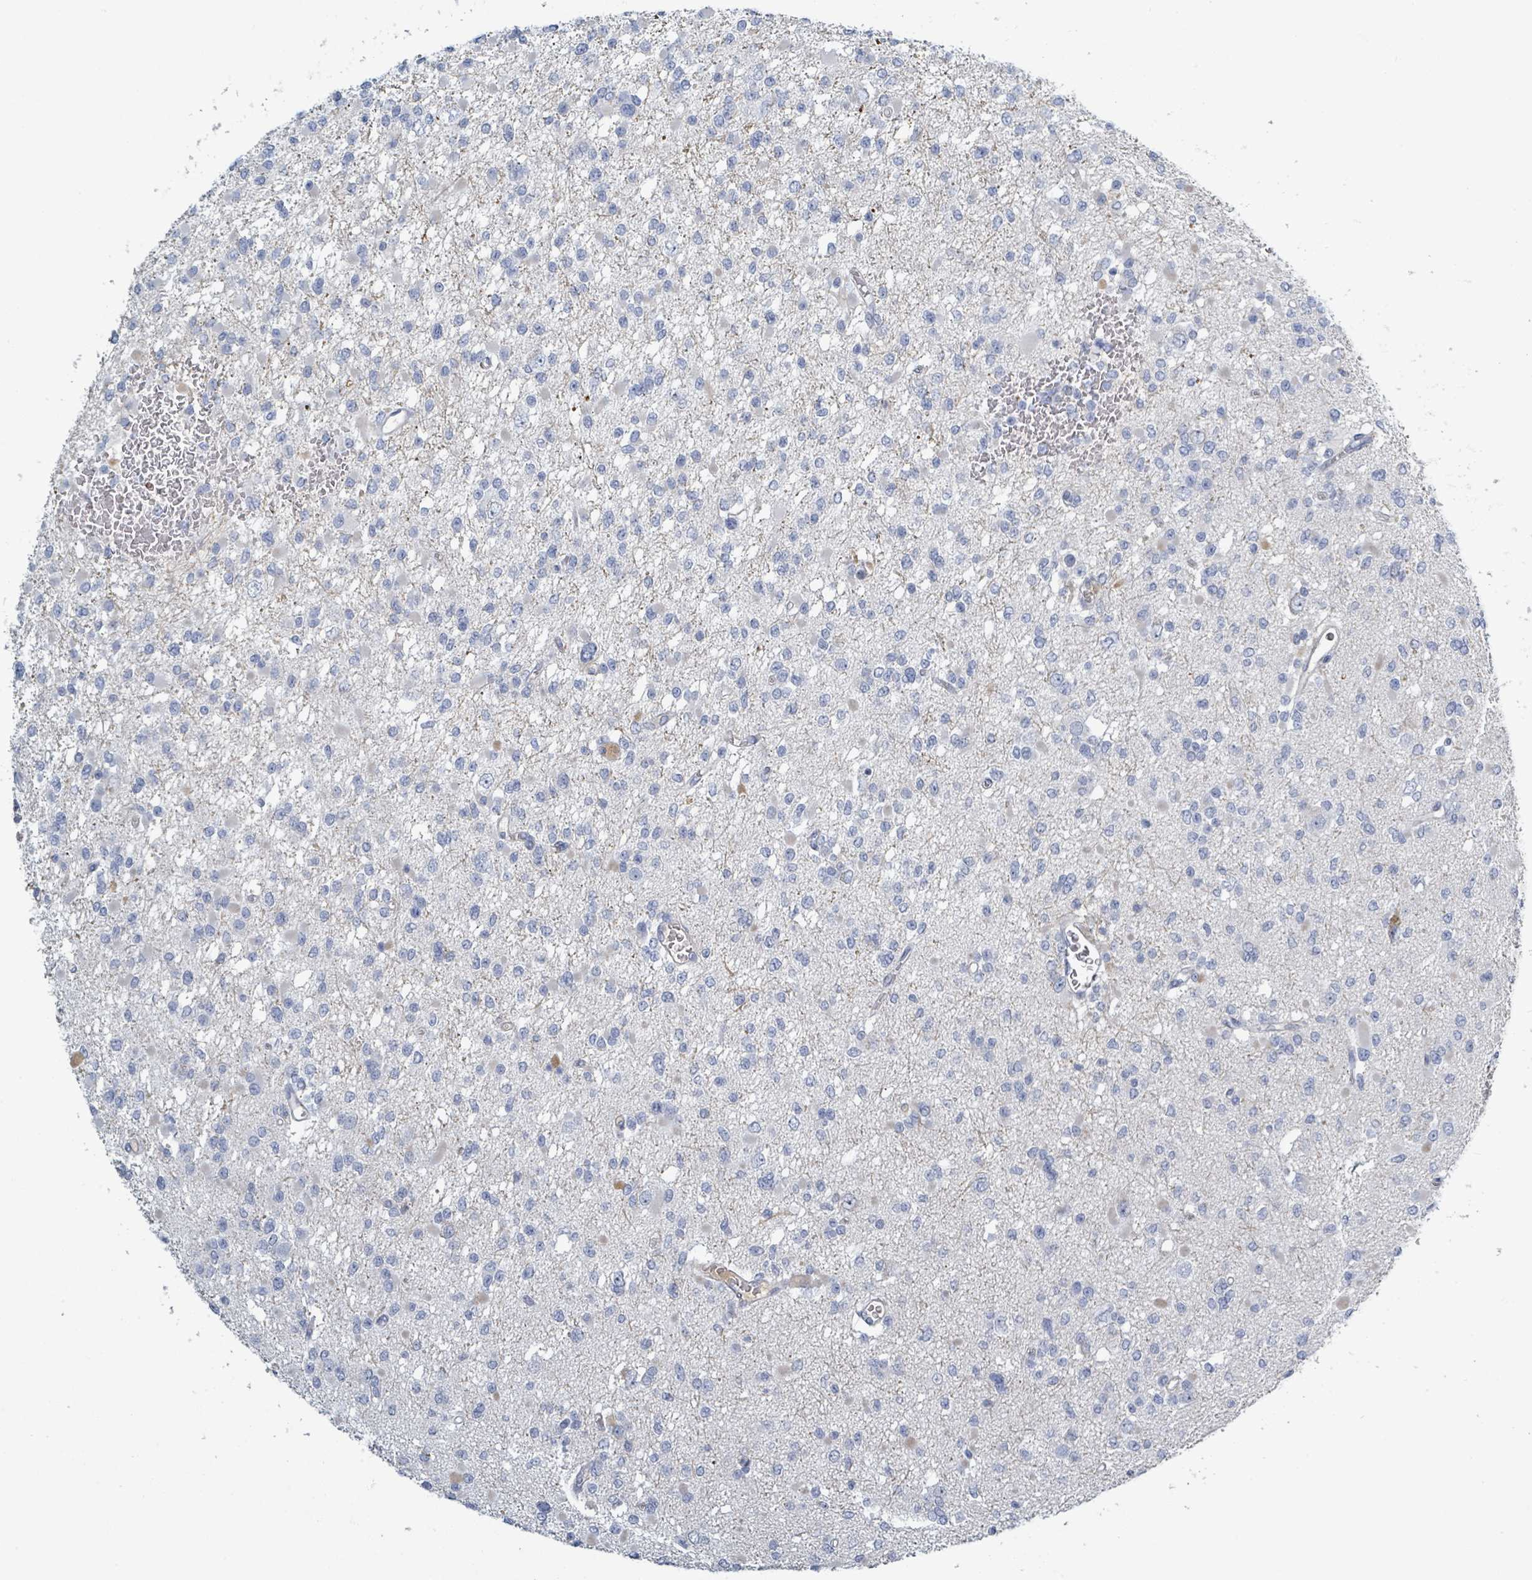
{"staining": {"intensity": "negative", "quantity": "none", "location": "none"}, "tissue": "glioma", "cell_type": "Tumor cells", "image_type": "cancer", "snomed": [{"axis": "morphology", "description": "Glioma, malignant, Low grade"}, {"axis": "topography", "description": "Brain"}], "caption": "Immunohistochemical staining of malignant glioma (low-grade) demonstrates no significant staining in tumor cells.", "gene": "RAB33B", "patient": {"sex": "female", "age": 22}}